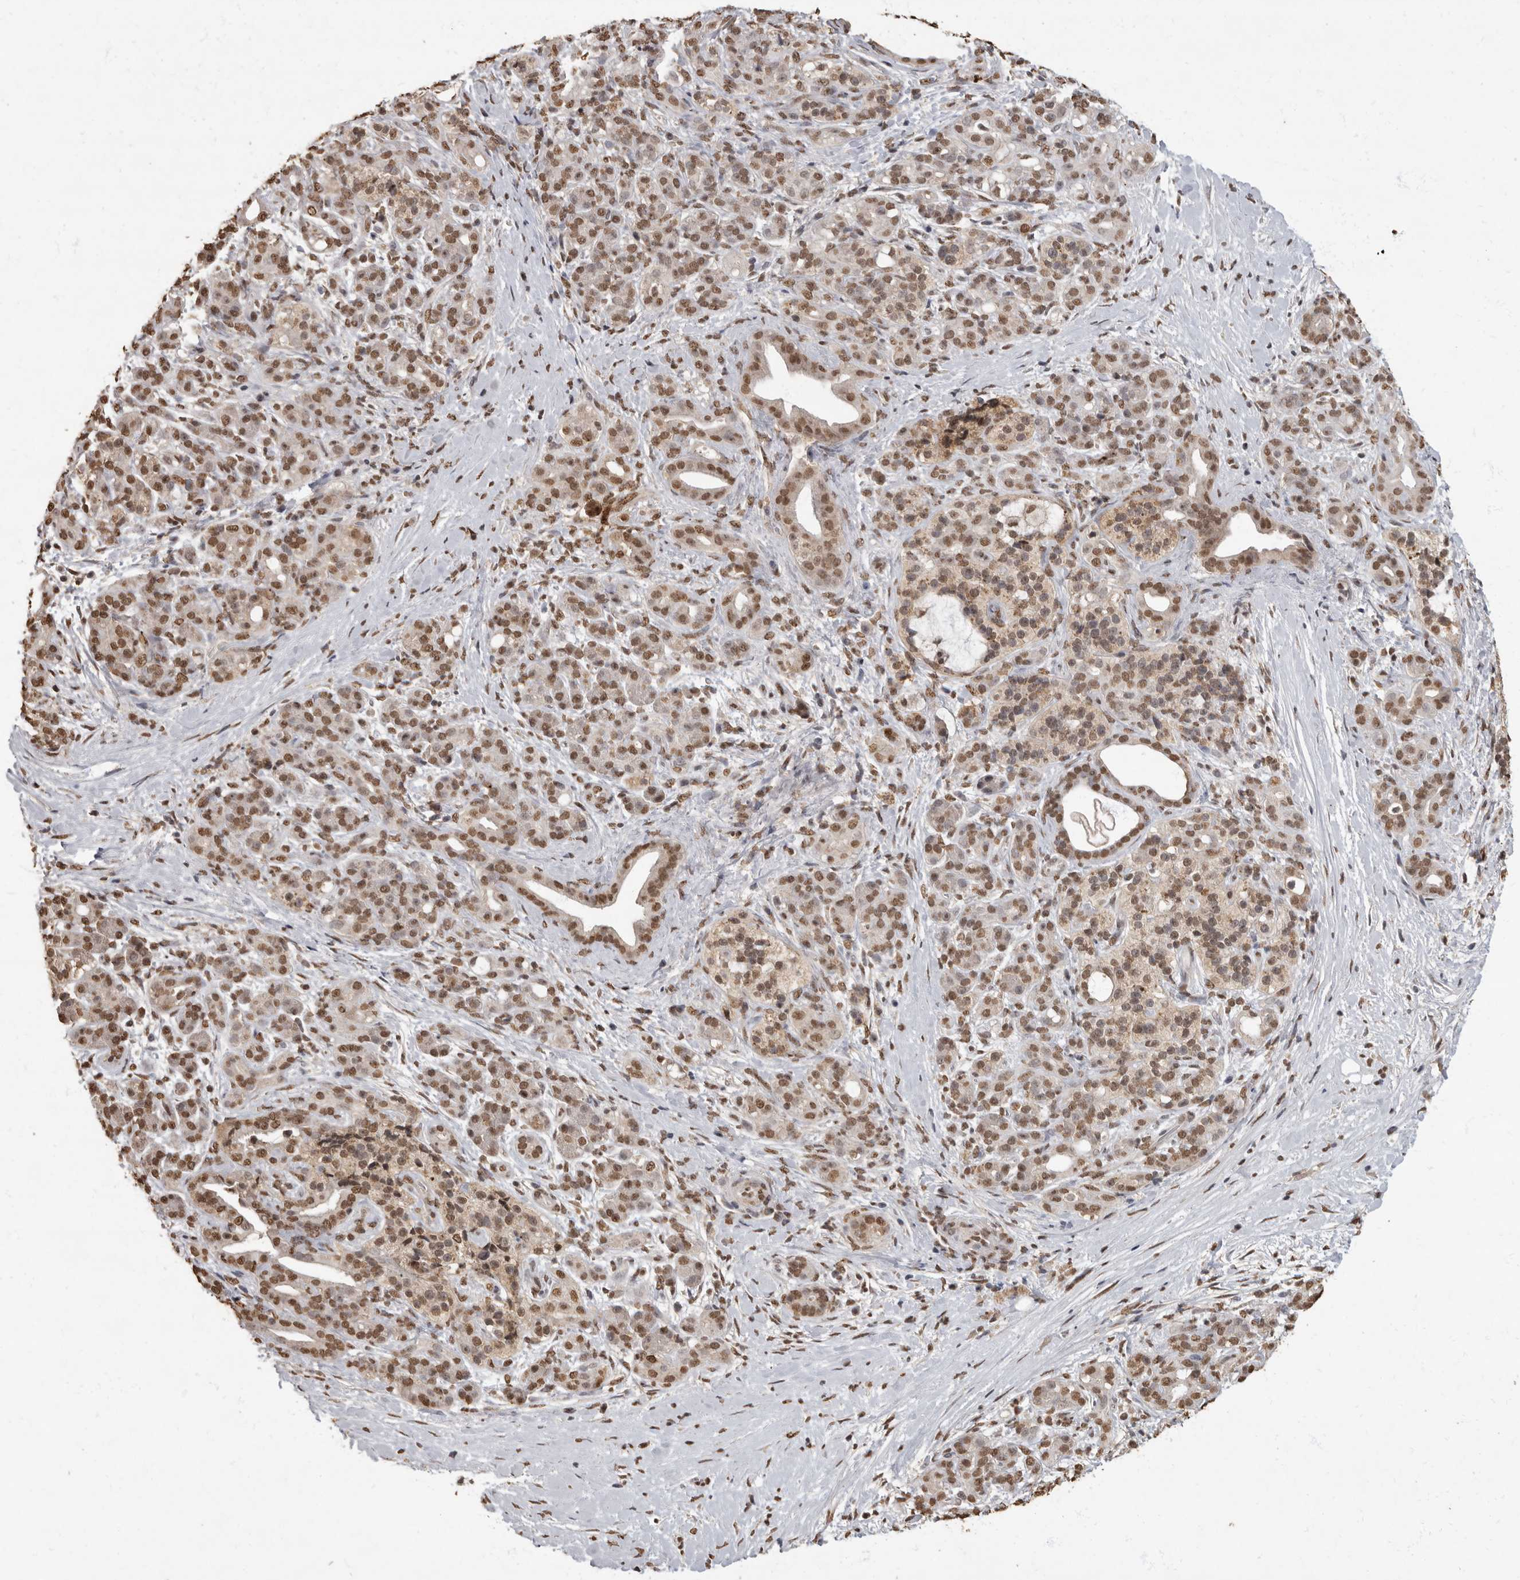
{"staining": {"intensity": "moderate", "quantity": ">75%", "location": "nuclear"}, "tissue": "pancreatic cancer", "cell_type": "Tumor cells", "image_type": "cancer", "snomed": [{"axis": "morphology", "description": "Adenocarcinoma, NOS"}, {"axis": "topography", "description": "Pancreas"}], "caption": "The histopathology image reveals immunohistochemical staining of pancreatic cancer (adenocarcinoma). There is moderate nuclear positivity is present in about >75% of tumor cells.", "gene": "NBL1", "patient": {"sex": "male", "age": 58}}